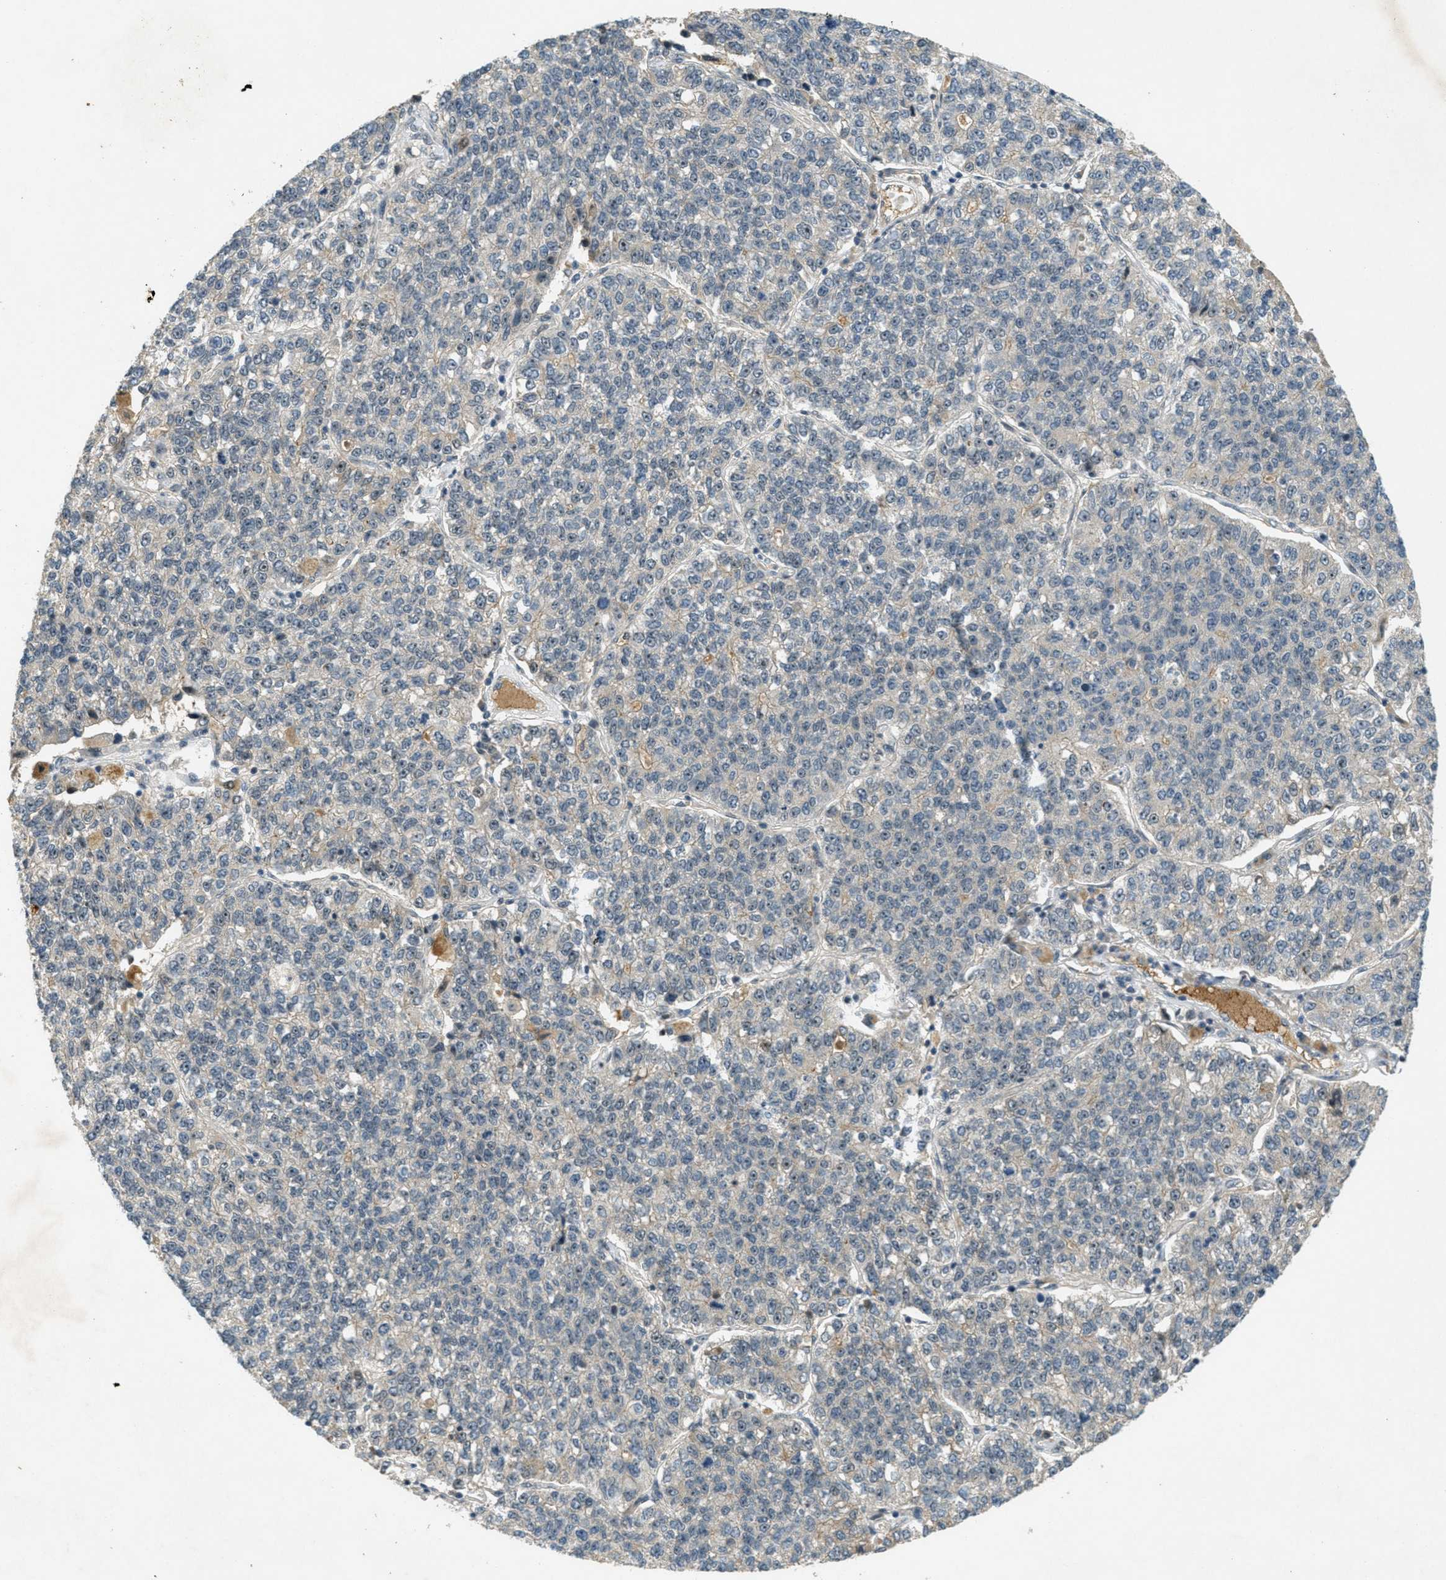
{"staining": {"intensity": "negative", "quantity": "none", "location": "none"}, "tissue": "lung cancer", "cell_type": "Tumor cells", "image_type": "cancer", "snomed": [{"axis": "morphology", "description": "Adenocarcinoma, NOS"}, {"axis": "topography", "description": "Lung"}], "caption": "Lung cancer was stained to show a protein in brown. There is no significant expression in tumor cells.", "gene": "STK11", "patient": {"sex": "male", "age": 49}}